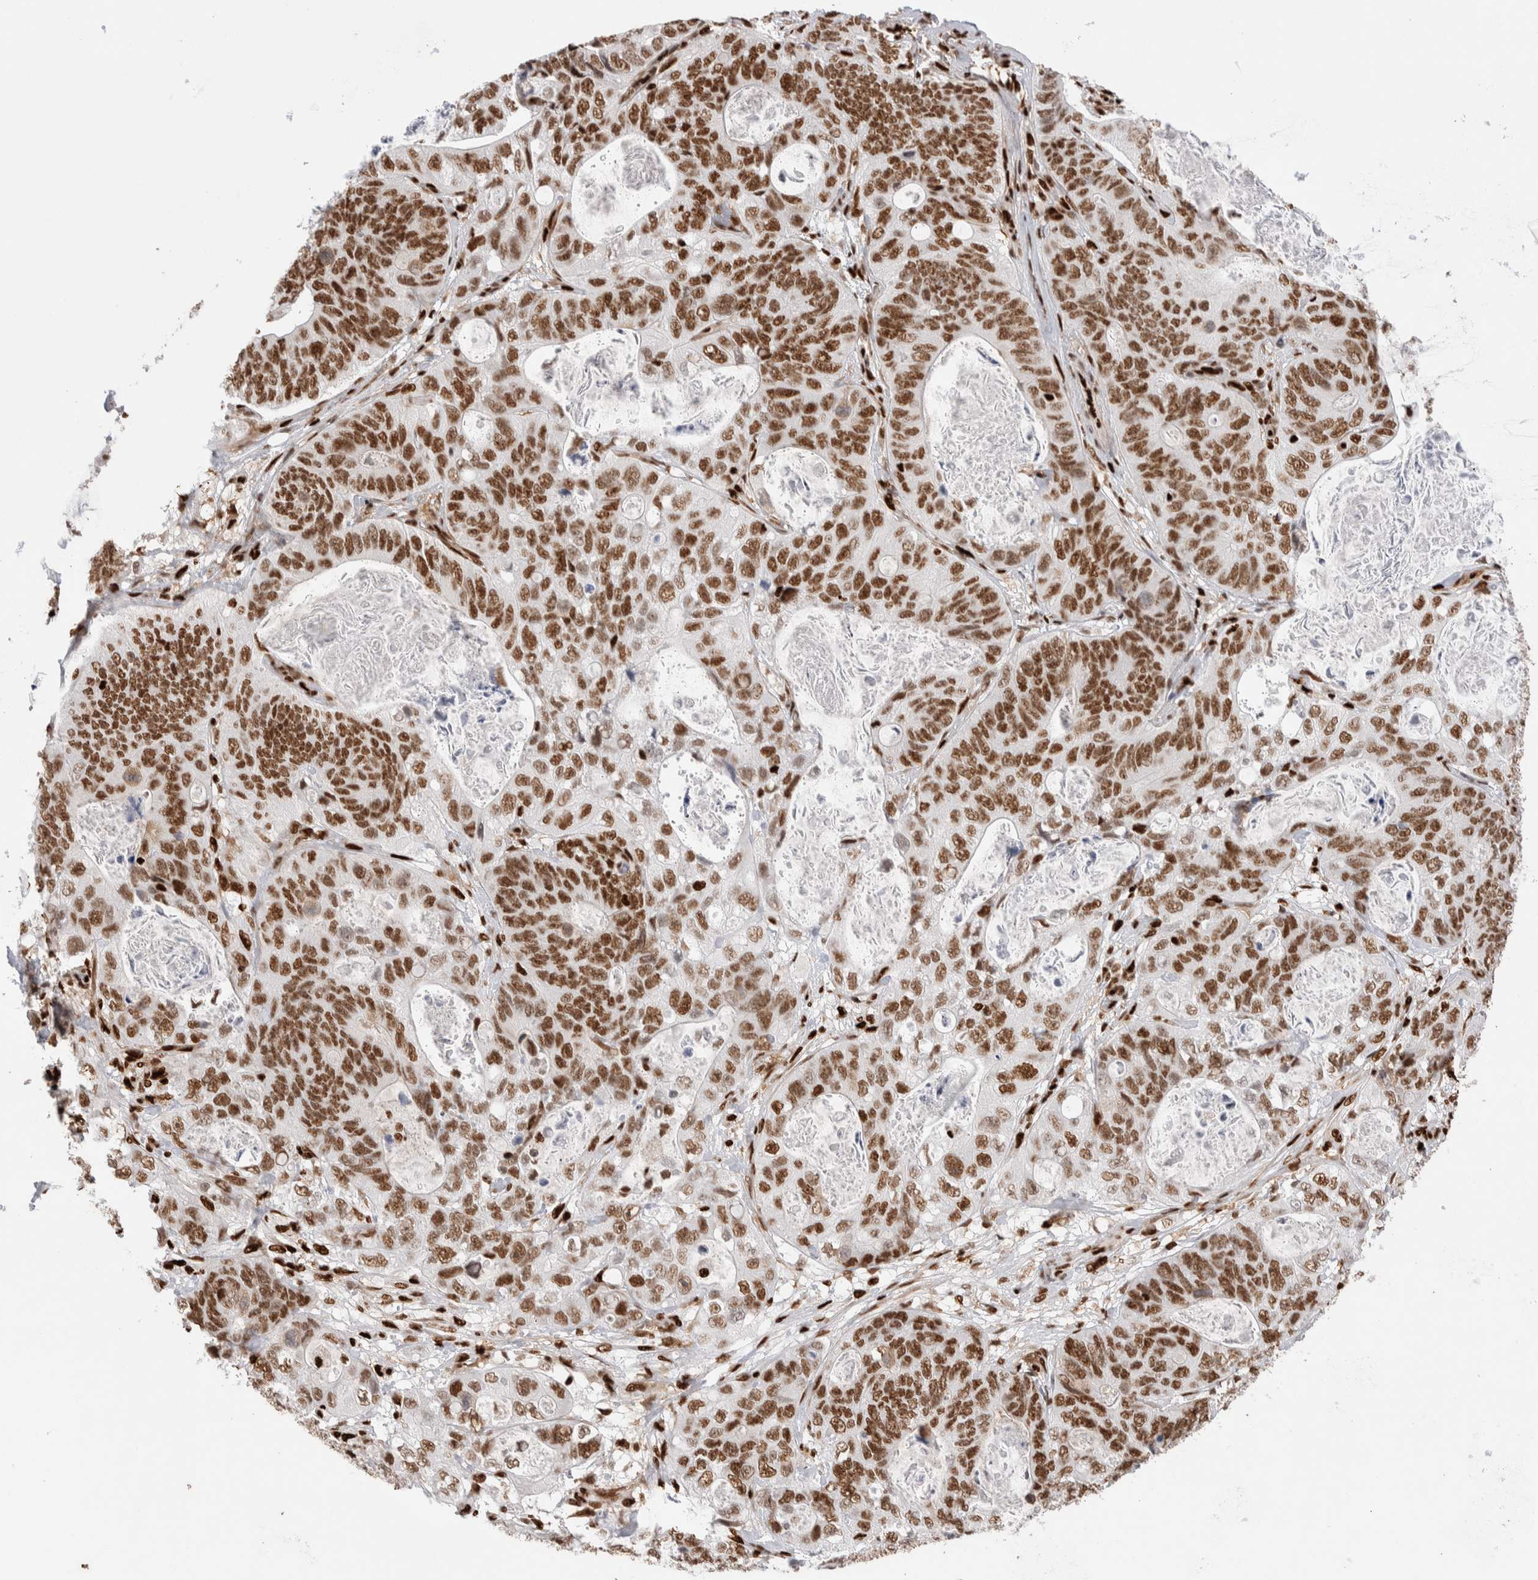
{"staining": {"intensity": "strong", "quantity": ">75%", "location": "nuclear"}, "tissue": "stomach cancer", "cell_type": "Tumor cells", "image_type": "cancer", "snomed": [{"axis": "morphology", "description": "Normal tissue, NOS"}, {"axis": "morphology", "description": "Adenocarcinoma, NOS"}, {"axis": "topography", "description": "Stomach"}], "caption": "Strong nuclear protein staining is seen in about >75% of tumor cells in stomach cancer (adenocarcinoma).", "gene": "RNASEK-C17orf49", "patient": {"sex": "female", "age": 89}}